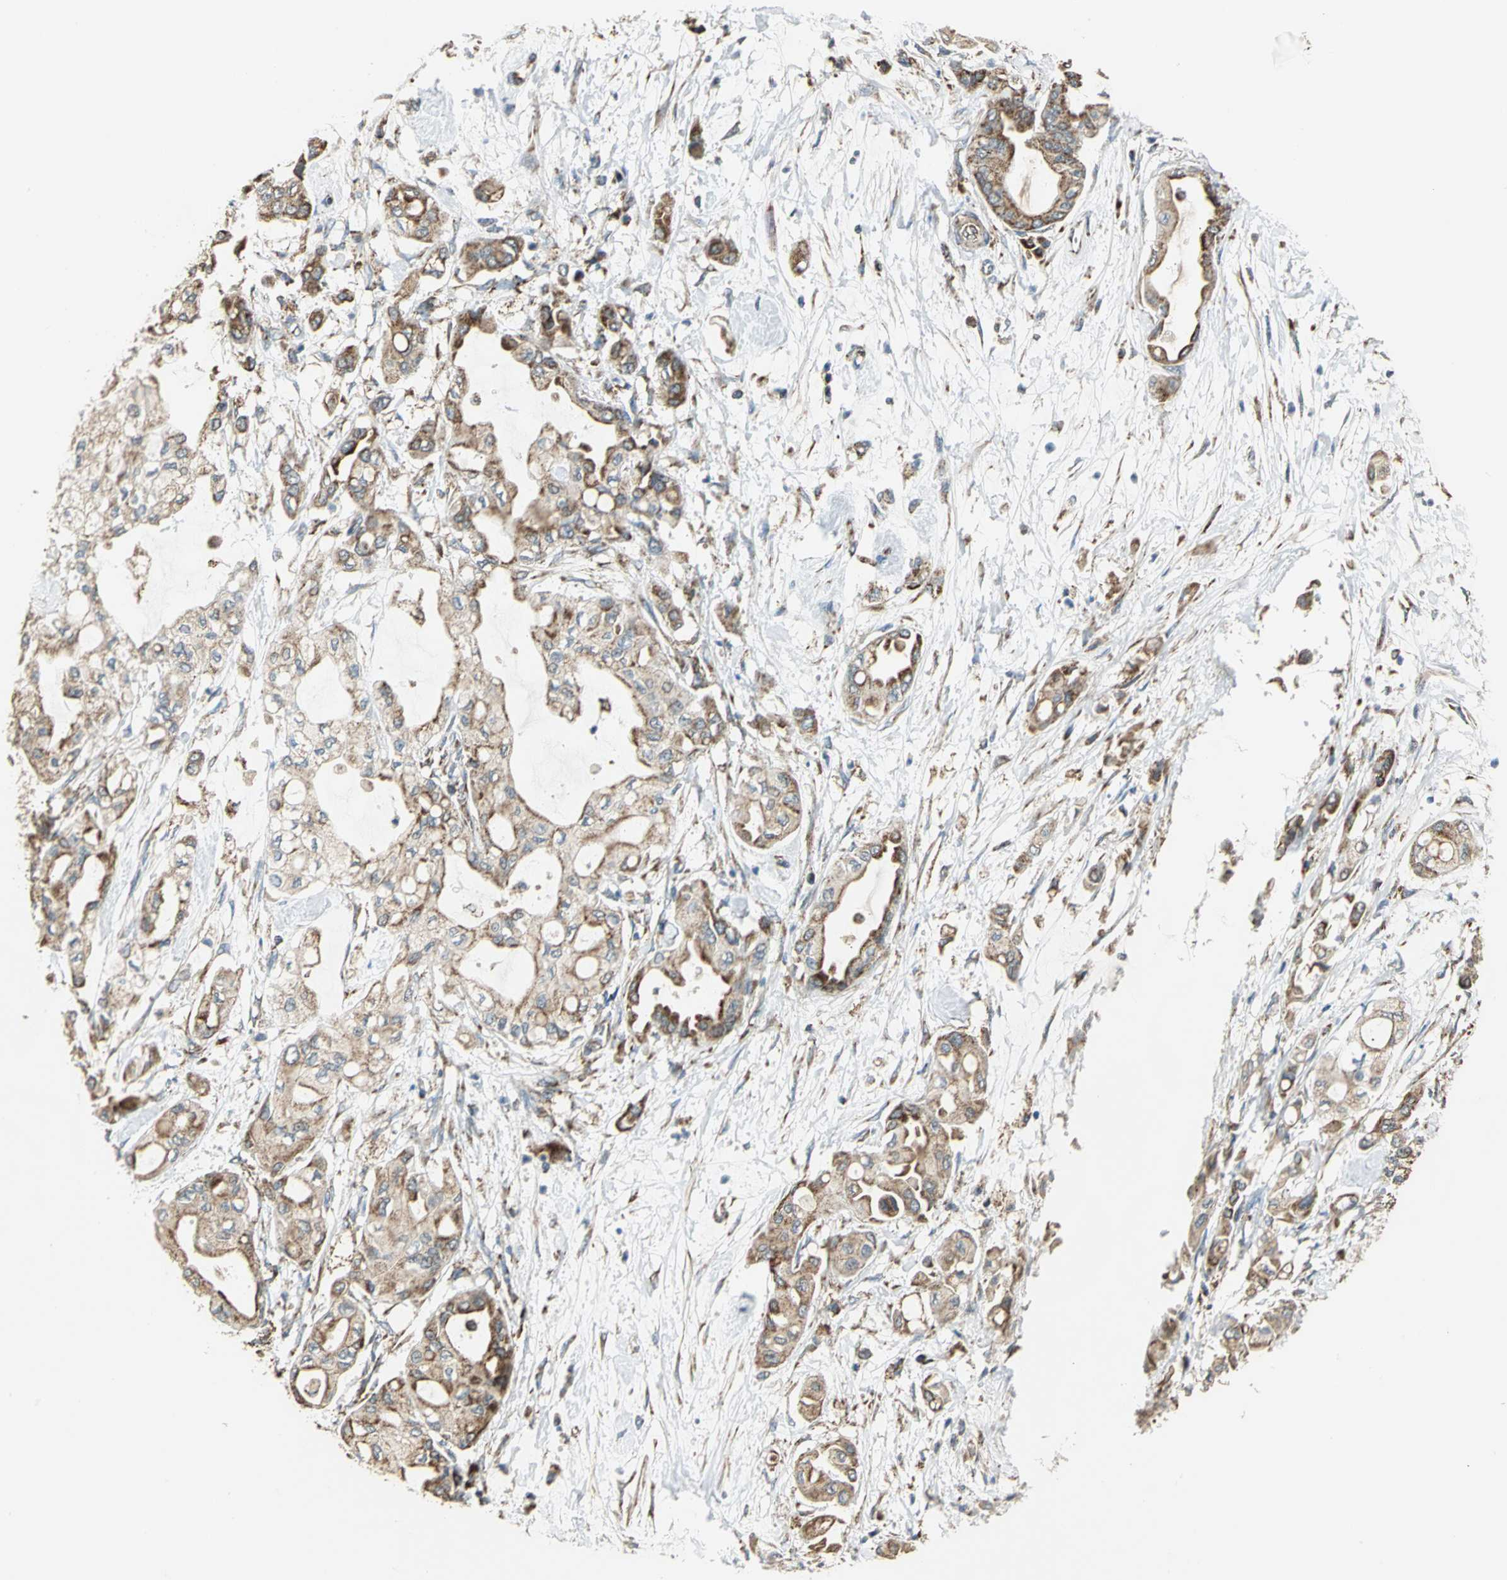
{"staining": {"intensity": "moderate", "quantity": ">75%", "location": "cytoplasmic/membranous"}, "tissue": "pancreatic cancer", "cell_type": "Tumor cells", "image_type": "cancer", "snomed": [{"axis": "morphology", "description": "Adenocarcinoma, NOS"}, {"axis": "morphology", "description": "Adenocarcinoma, metastatic, NOS"}, {"axis": "topography", "description": "Lymph node"}, {"axis": "topography", "description": "Pancreas"}, {"axis": "topography", "description": "Duodenum"}], "caption": "Immunohistochemistry (IHC) of pancreatic metastatic adenocarcinoma demonstrates medium levels of moderate cytoplasmic/membranous positivity in approximately >75% of tumor cells.", "gene": "MRPS22", "patient": {"sex": "female", "age": 64}}